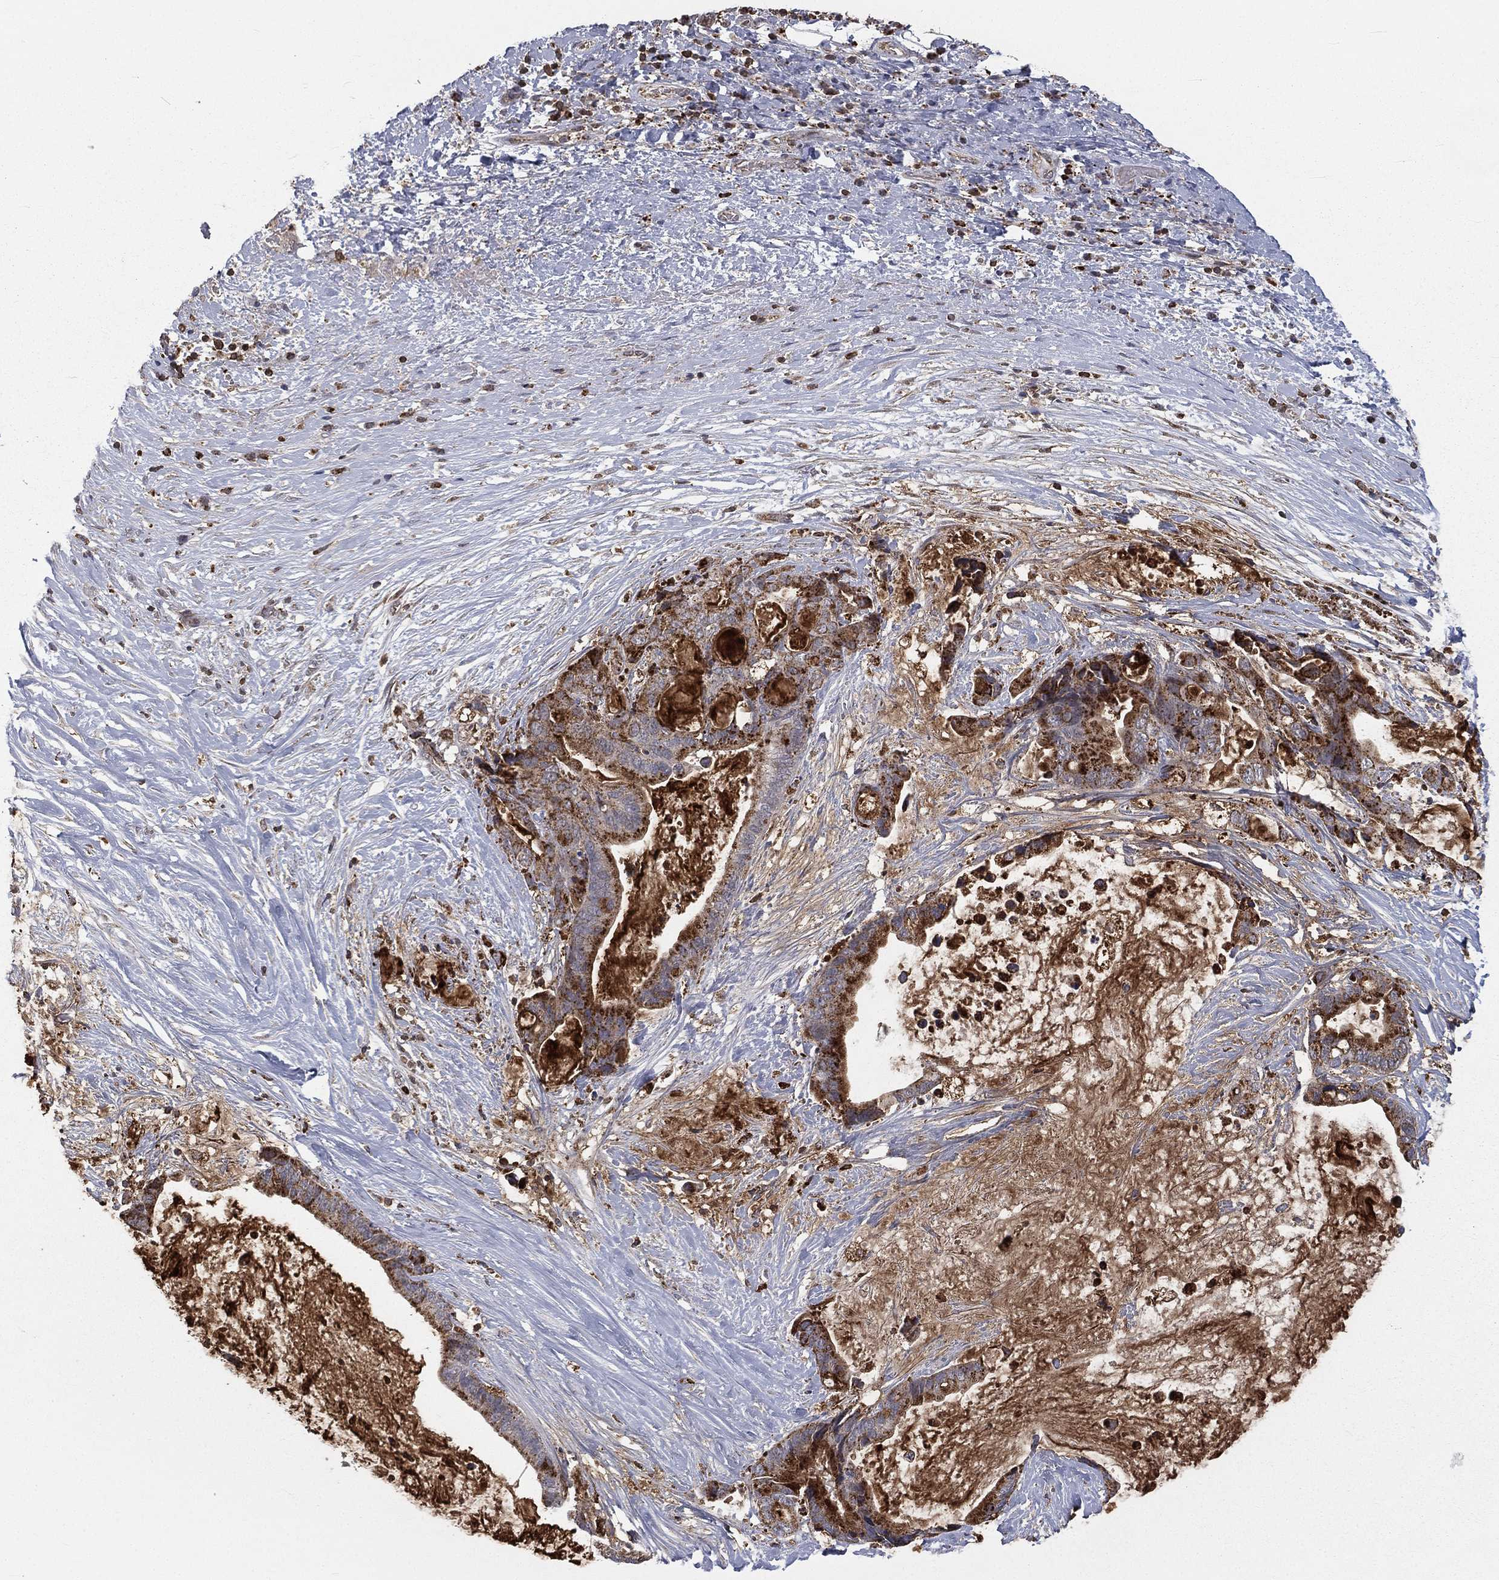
{"staining": {"intensity": "strong", "quantity": "25%-75%", "location": "cytoplasmic/membranous"}, "tissue": "liver cancer", "cell_type": "Tumor cells", "image_type": "cancer", "snomed": [{"axis": "morphology", "description": "Cholangiocarcinoma"}, {"axis": "topography", "description": "Liver"}], "caption": "Immunohistochemistry histopathology image of neoplastic tissue: cholangiocarcinoma (liver) stained using immunohistochemistry exhibits high levels of strong protein expression localized specifically in the cytoplasmic/membranous of tumor cells, appearing as a cytoplasmic/membranous brown color.", "gene": "RIN3", "patient": {"sex": "female", "age": 73}}